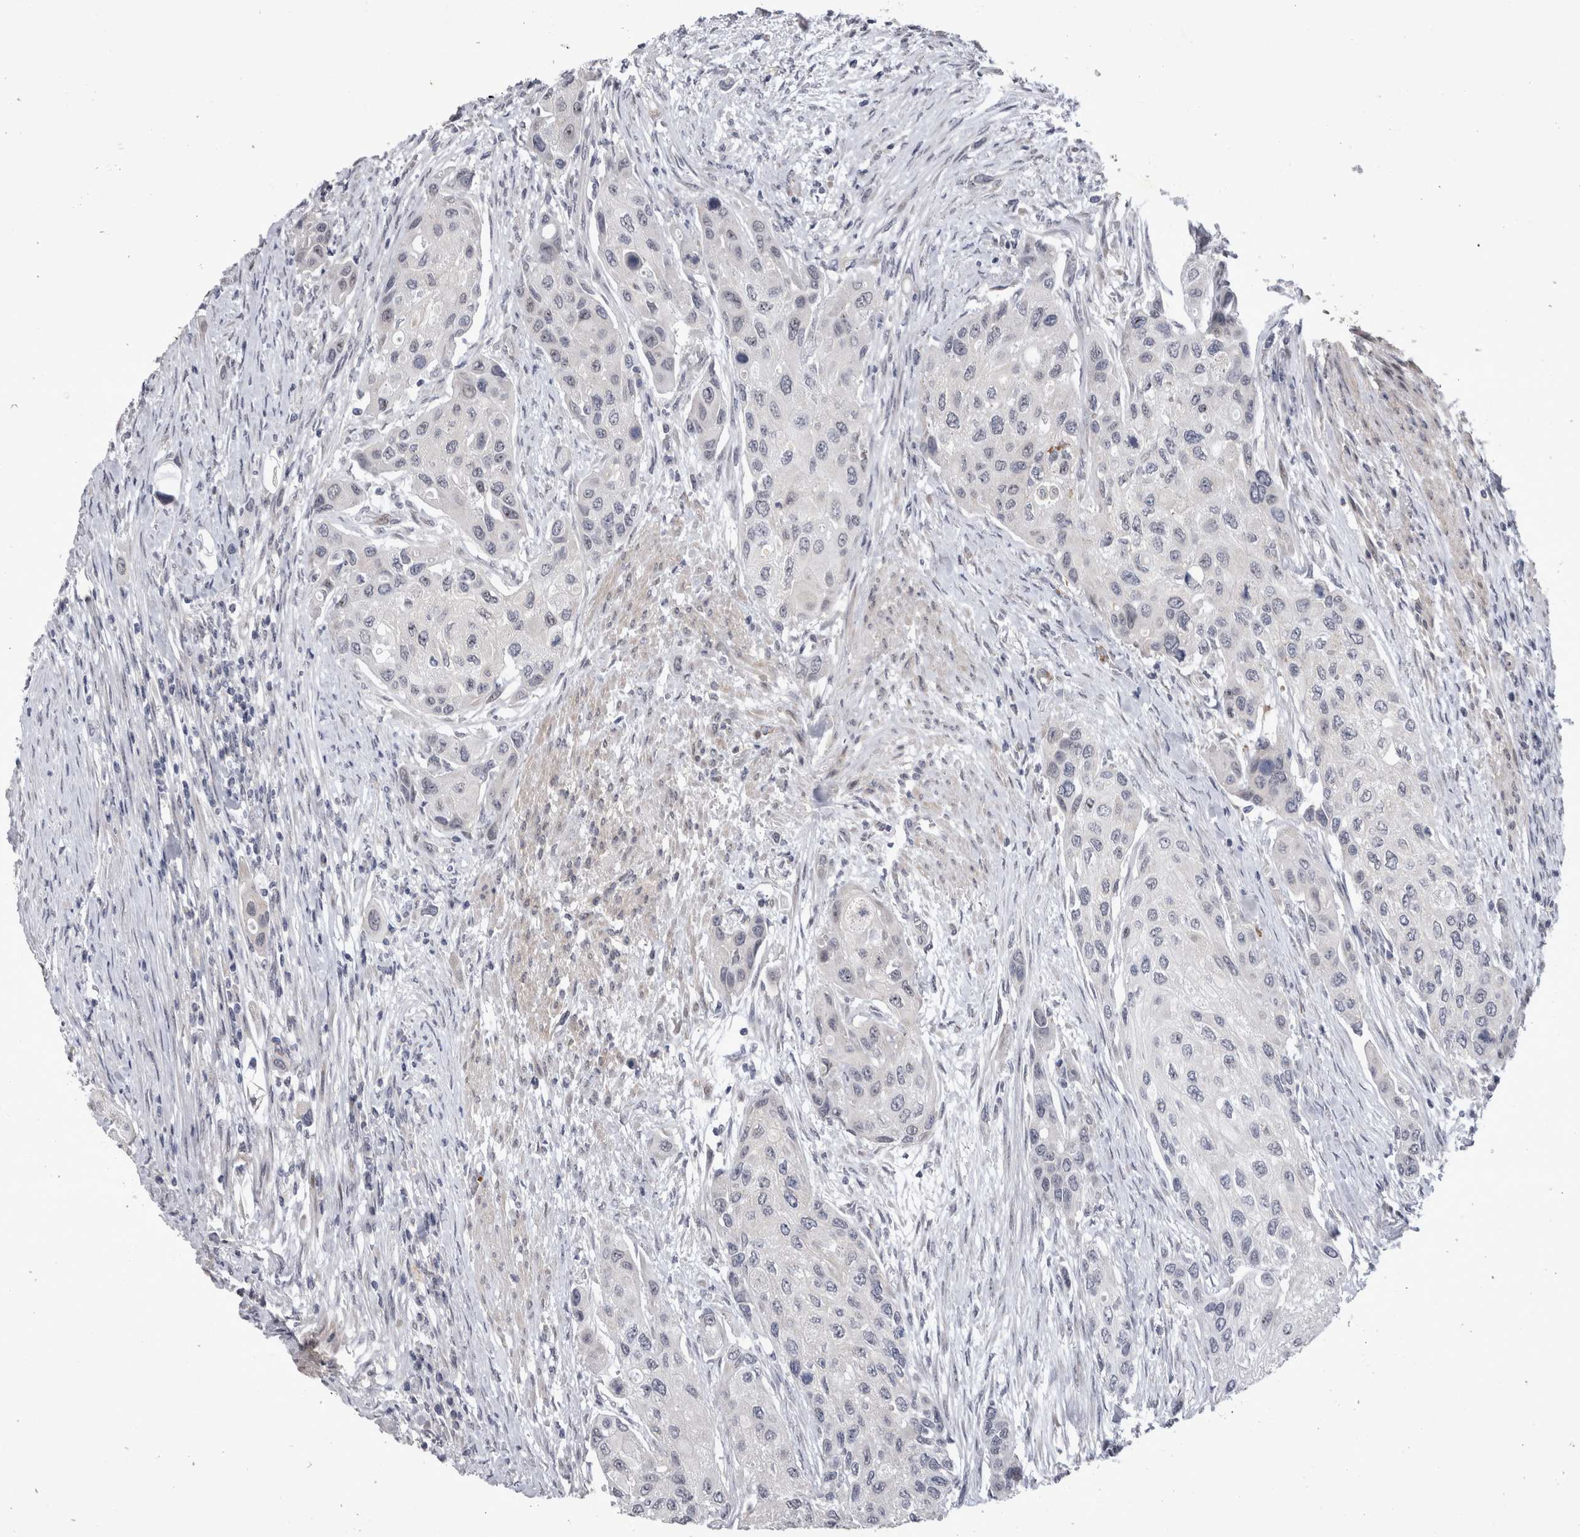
{"staining": {"intensity": "negative", "quantity": "none", "location": "none"}, "tissue": "urothelial cancer", "cell_type": "Tumor cells", "image_type": "cancer", "snomed": [{"axis": "morphology", "description": "Urothelial carcinoma, High grade"}, {"axis": "topography", "description": "Urinary bladder"}], "caption": "Human urothelial cancer stained for a protein using immunohistochemistry (IHC) reveals no staining in tumor cells.", "gene": "IFI44", "patient": {"sex": "female", "age": 56}}